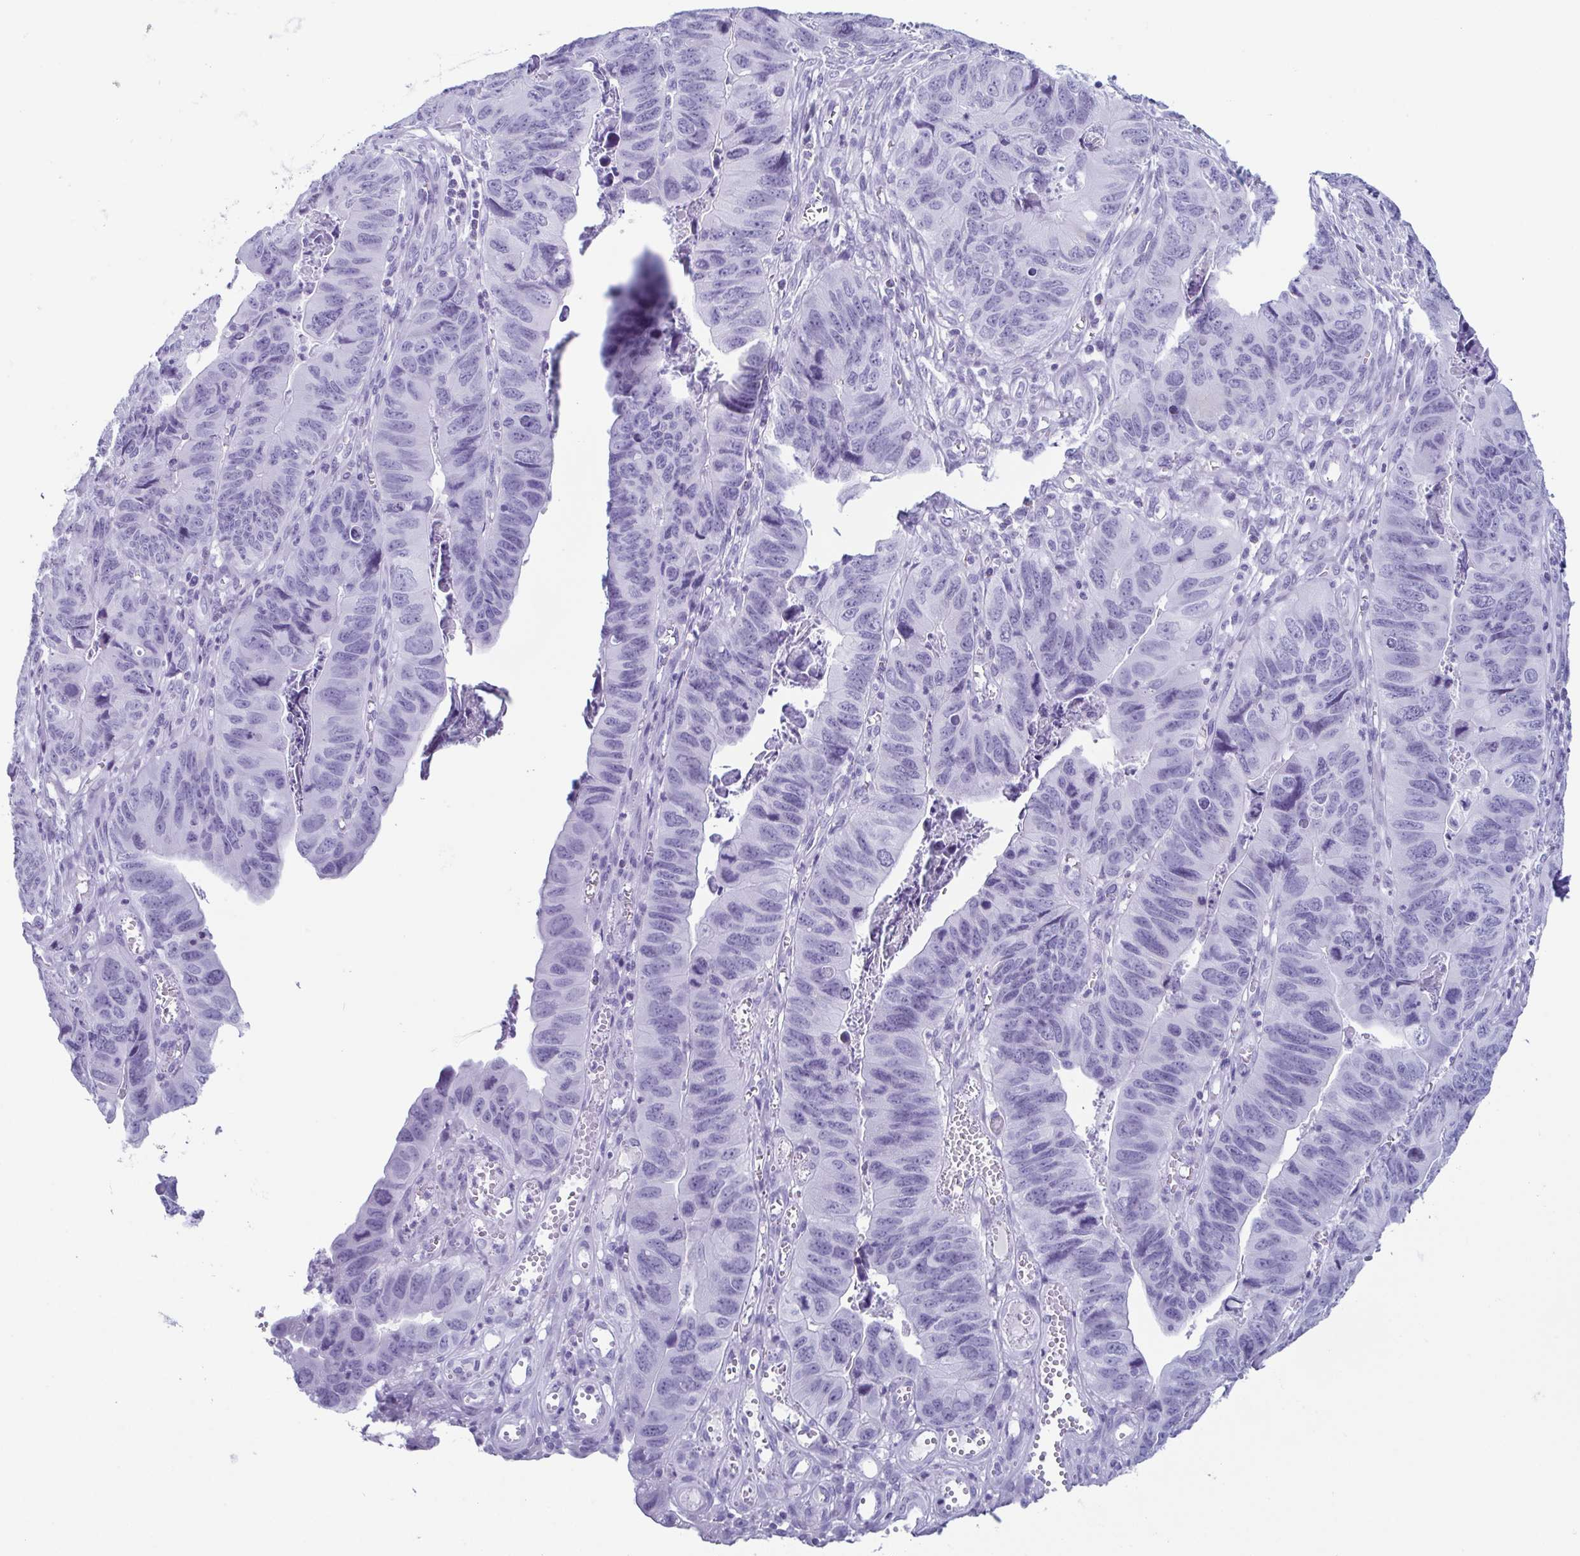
{"staining": {"intensity": "negative", "quantity": "none", "location": "none"}, "tissue": "stomach cancer", "cell_type": "Tumor cells", "image_type": "cancer", "snomed": [{"axis": "morphology", "description": "Adenocarcinoma, NOS"}, {"axis": "topography", "description": "Stomach, lower"}], "caption": "DAB (3,3'-diaminobenzidine) immunohistochemical staining of stomach cancer (adenocarcinoma) exhibits no significant positivity in tumor cells. (DAB (3,3'-diaminobenzidine) IHC visualized using brightfield microscopy, high magnification).", "gene": "ENKUR", "patient": {"sex": "male", "age": 77}}